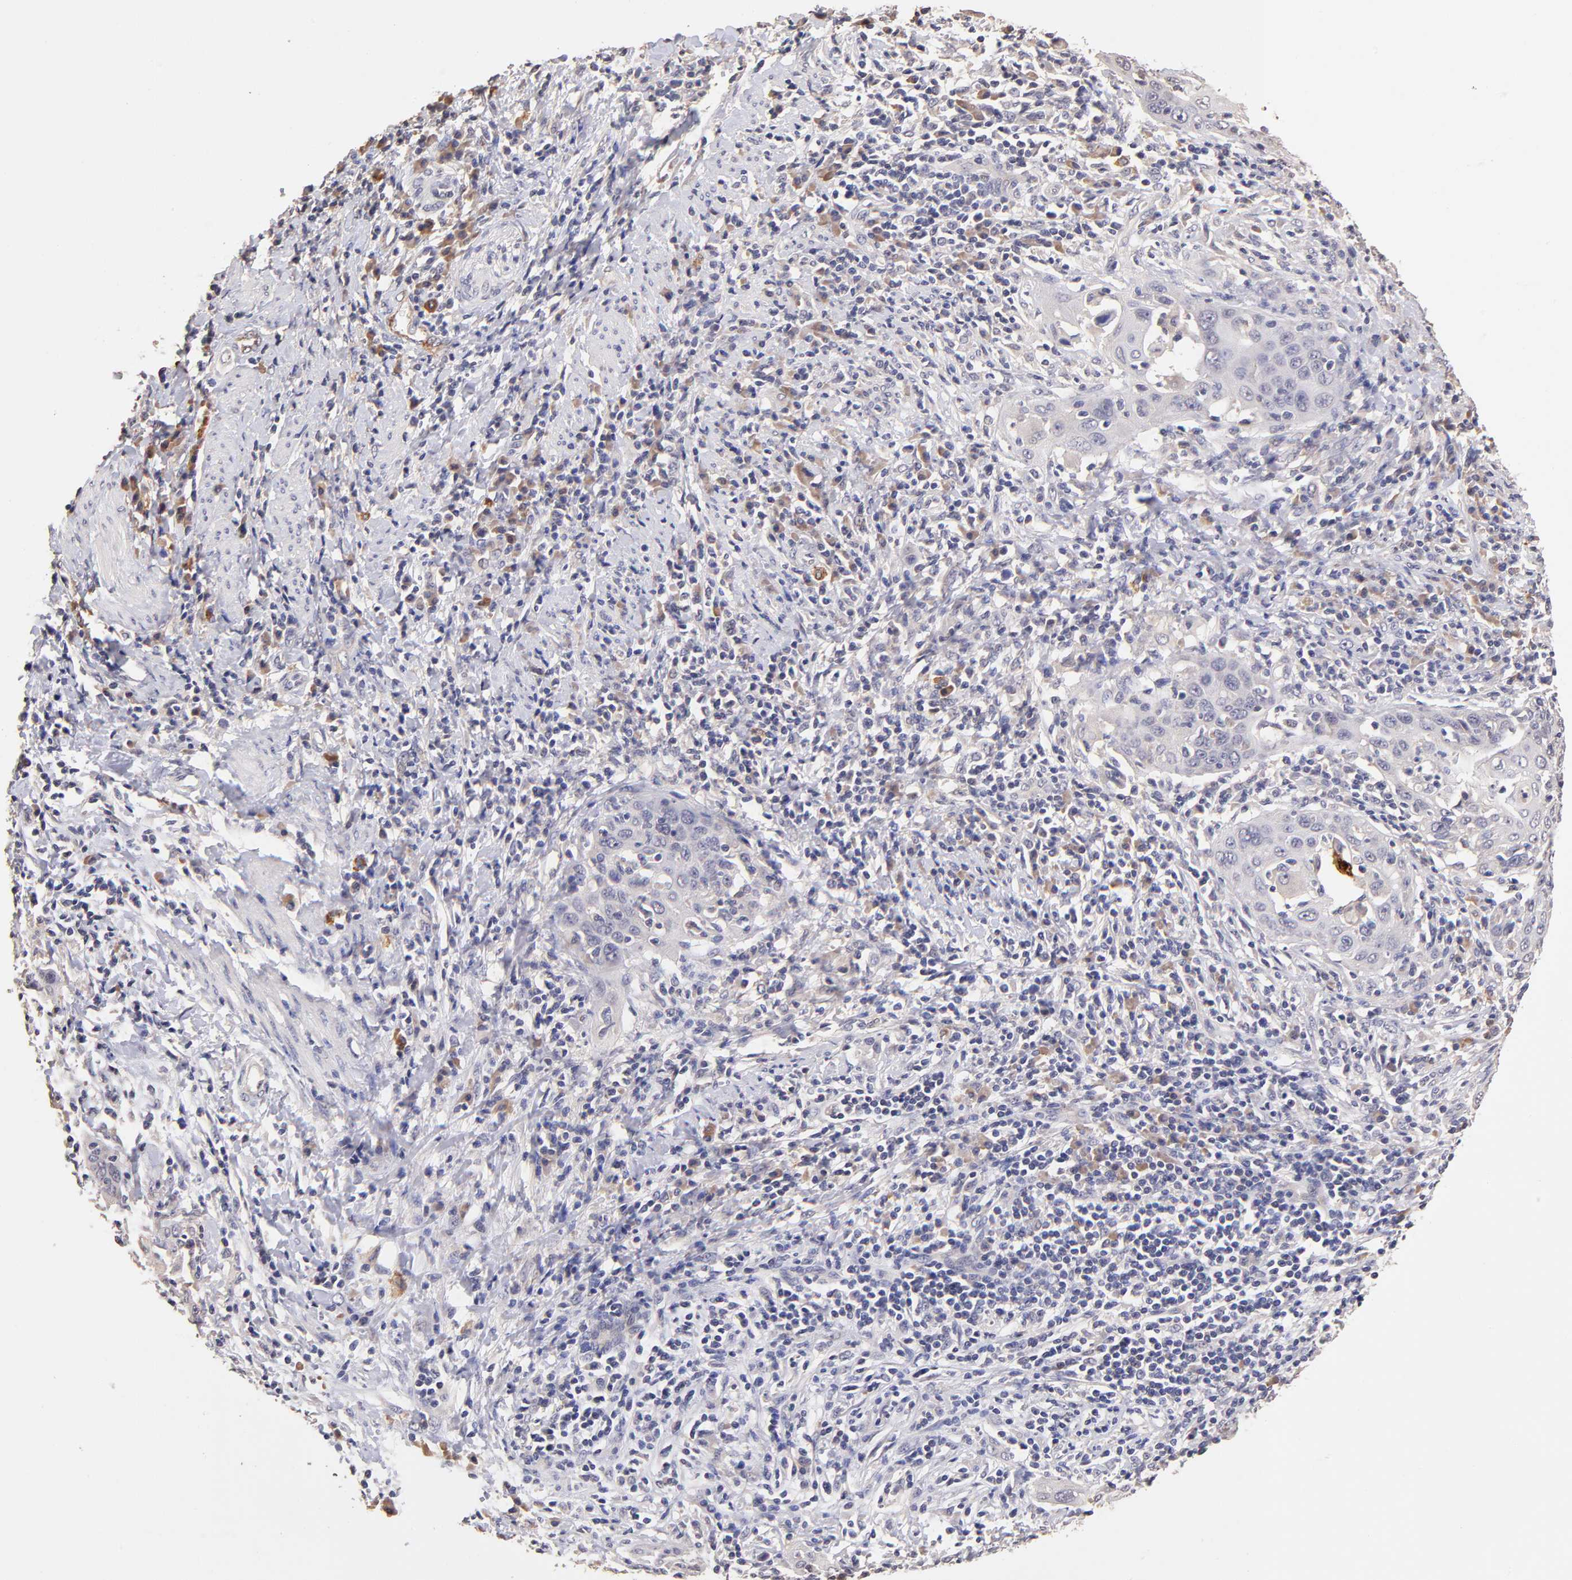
{"staining": {"intensity": "negative", "quantity": "none", "location": "none"}, "tissue": "cervical cancer", "cell_type": "Tumor cells", "image_type": "cancer", "snomed": [{"axis": "morphology", "description": "Squamous cell carcinoma, NOS"}, {"axis": "topography", "description": "Cervix"}], "caption": "A histopathology image of human cervical cancer (squamous cell carcinoma) is negative for staining in tumor cells.", "gene": "RNASEL", "patient": {"sex": "female", "age": 54}}